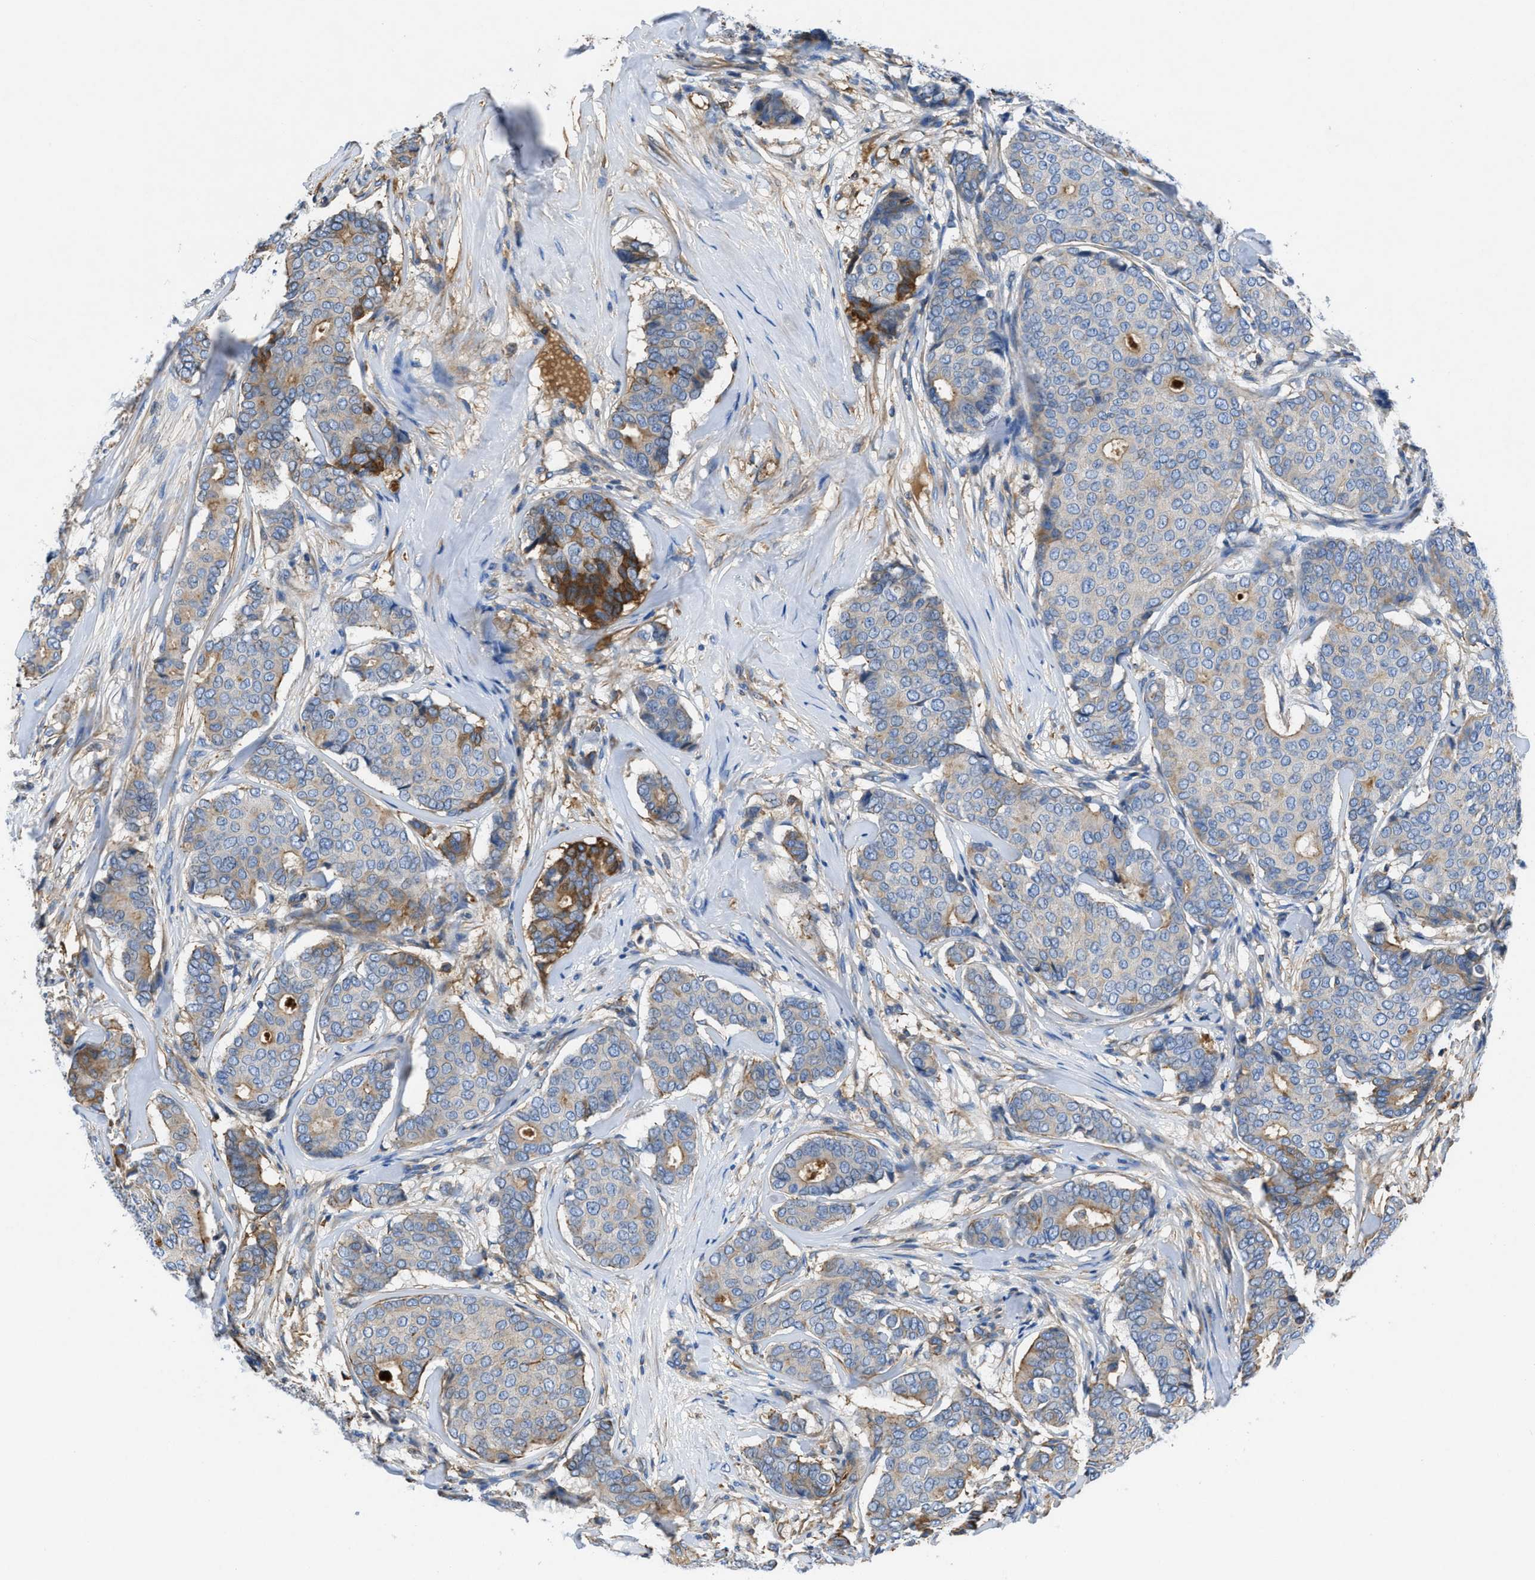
{"staining": {"intensity": "moderate", "quantity": "<25%", "location": "cytoplasmic/membranous"}, "tissue": "breast cancer", "cell_type": "Tumor cells", "image_type": "cancer", "snomed": [{"axis": "morphology", "description": "Duct carcinoma"}, {"axis": "topography", "description": "Breast"}], "caption": "Immunohistochemistry (IHC) of human breast cancer (intraductal carcinoma) exhibits low levels of moderate cytoplasmic/membranous staining in approximately <25% of tumor cells.", "gene": "ATP6V0D1", "patient": {"sex": "female", "age": 75}}